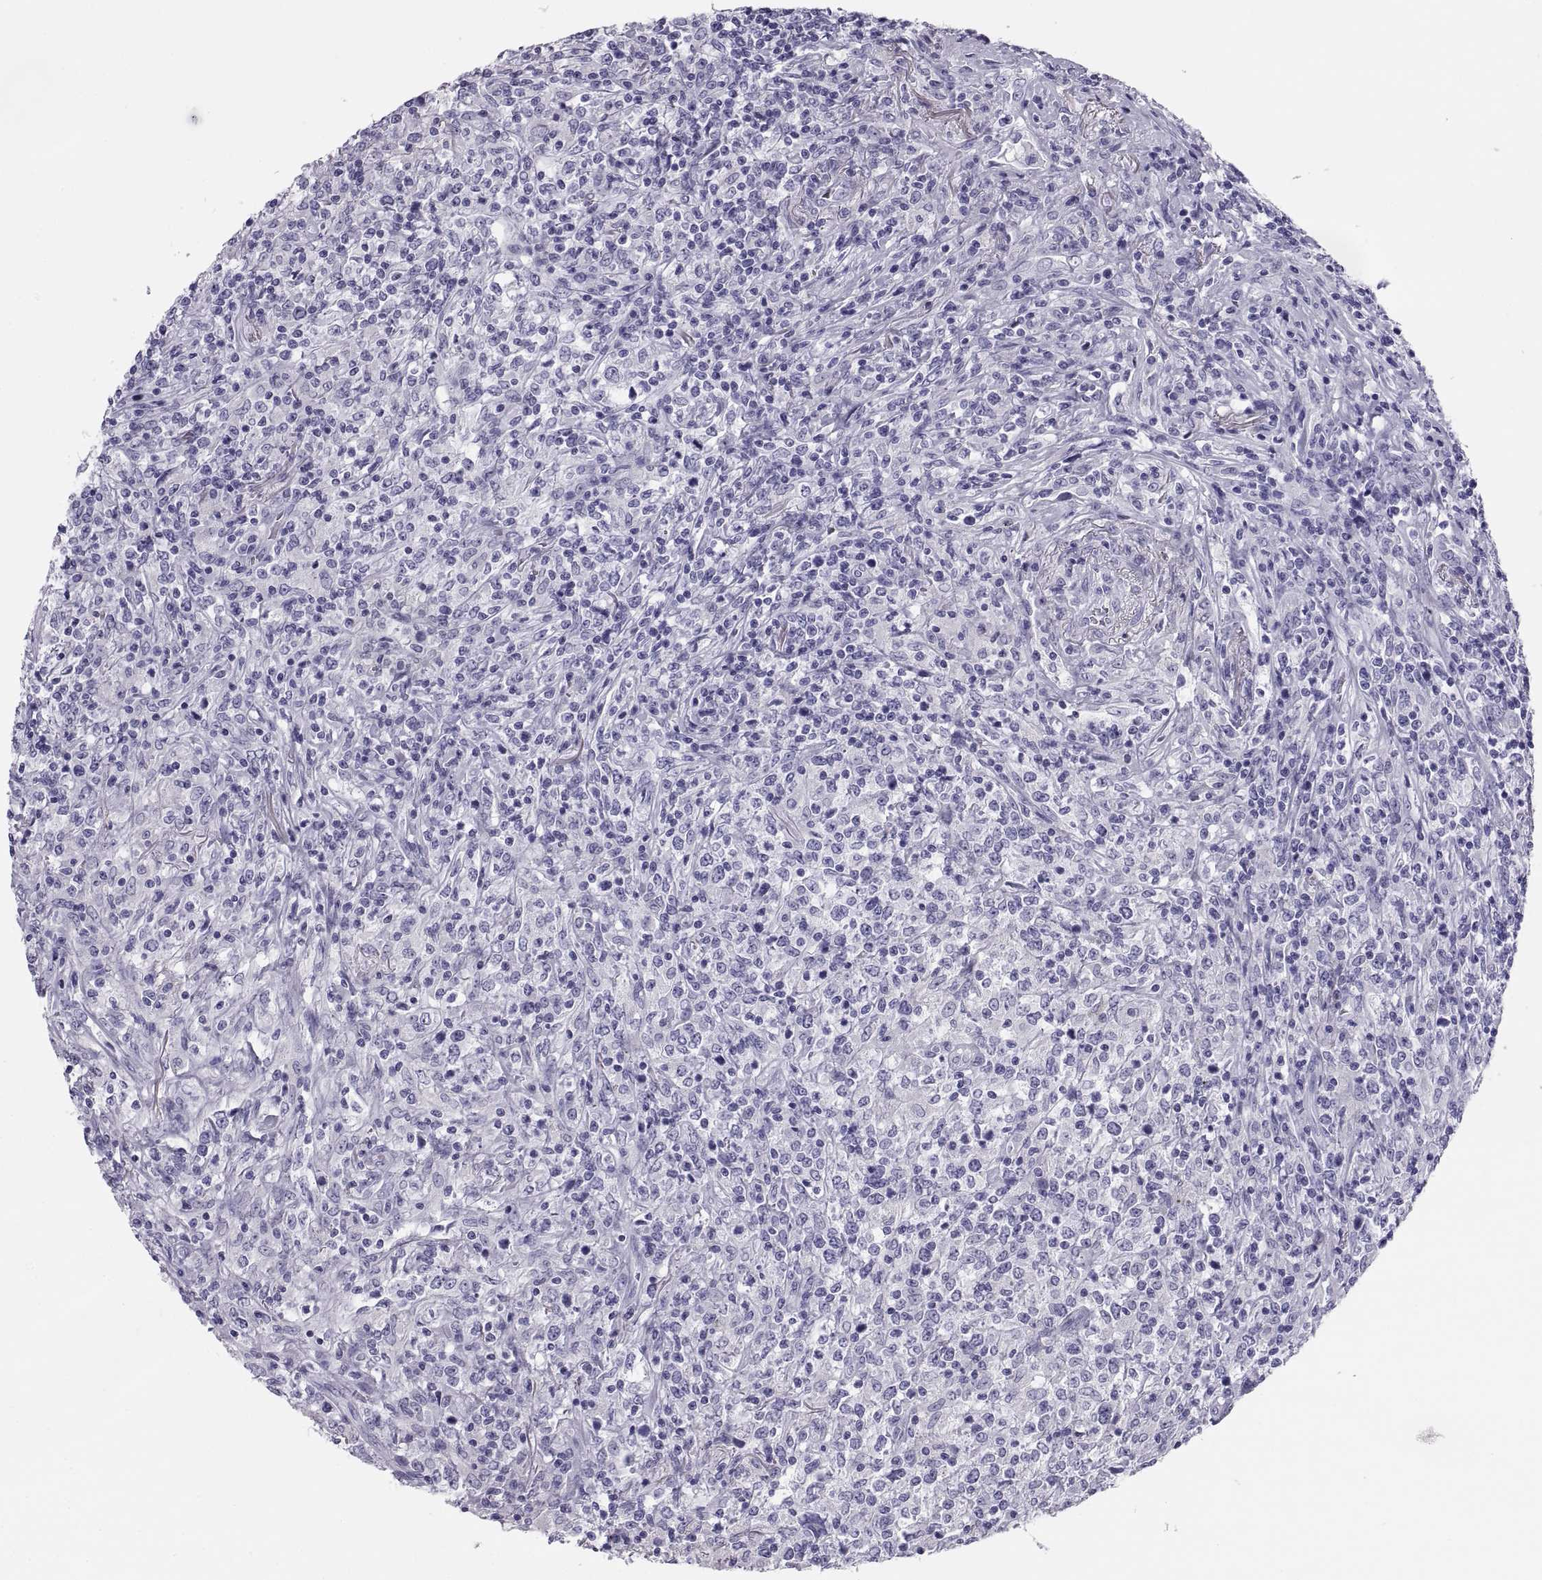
{"staining": {"intensity": "negative", "quantity": "none", "location": "none"}, "tissue": "lymphoma", "cell_type": "Tumor cells", "image_type": "cancer", "snomed": [{"axis": "morphology", "description": "Malignant lymphoma, non-Hodgkin's type, High grade"}, {"axis": "topography", "description": "Lung"}], "caption": "Lymphoma was stained to show a protein in brown. There is no significant positivity in tumor cells.", "gene": "PAX2", "patient": {"sex": "male", "age": 79}}